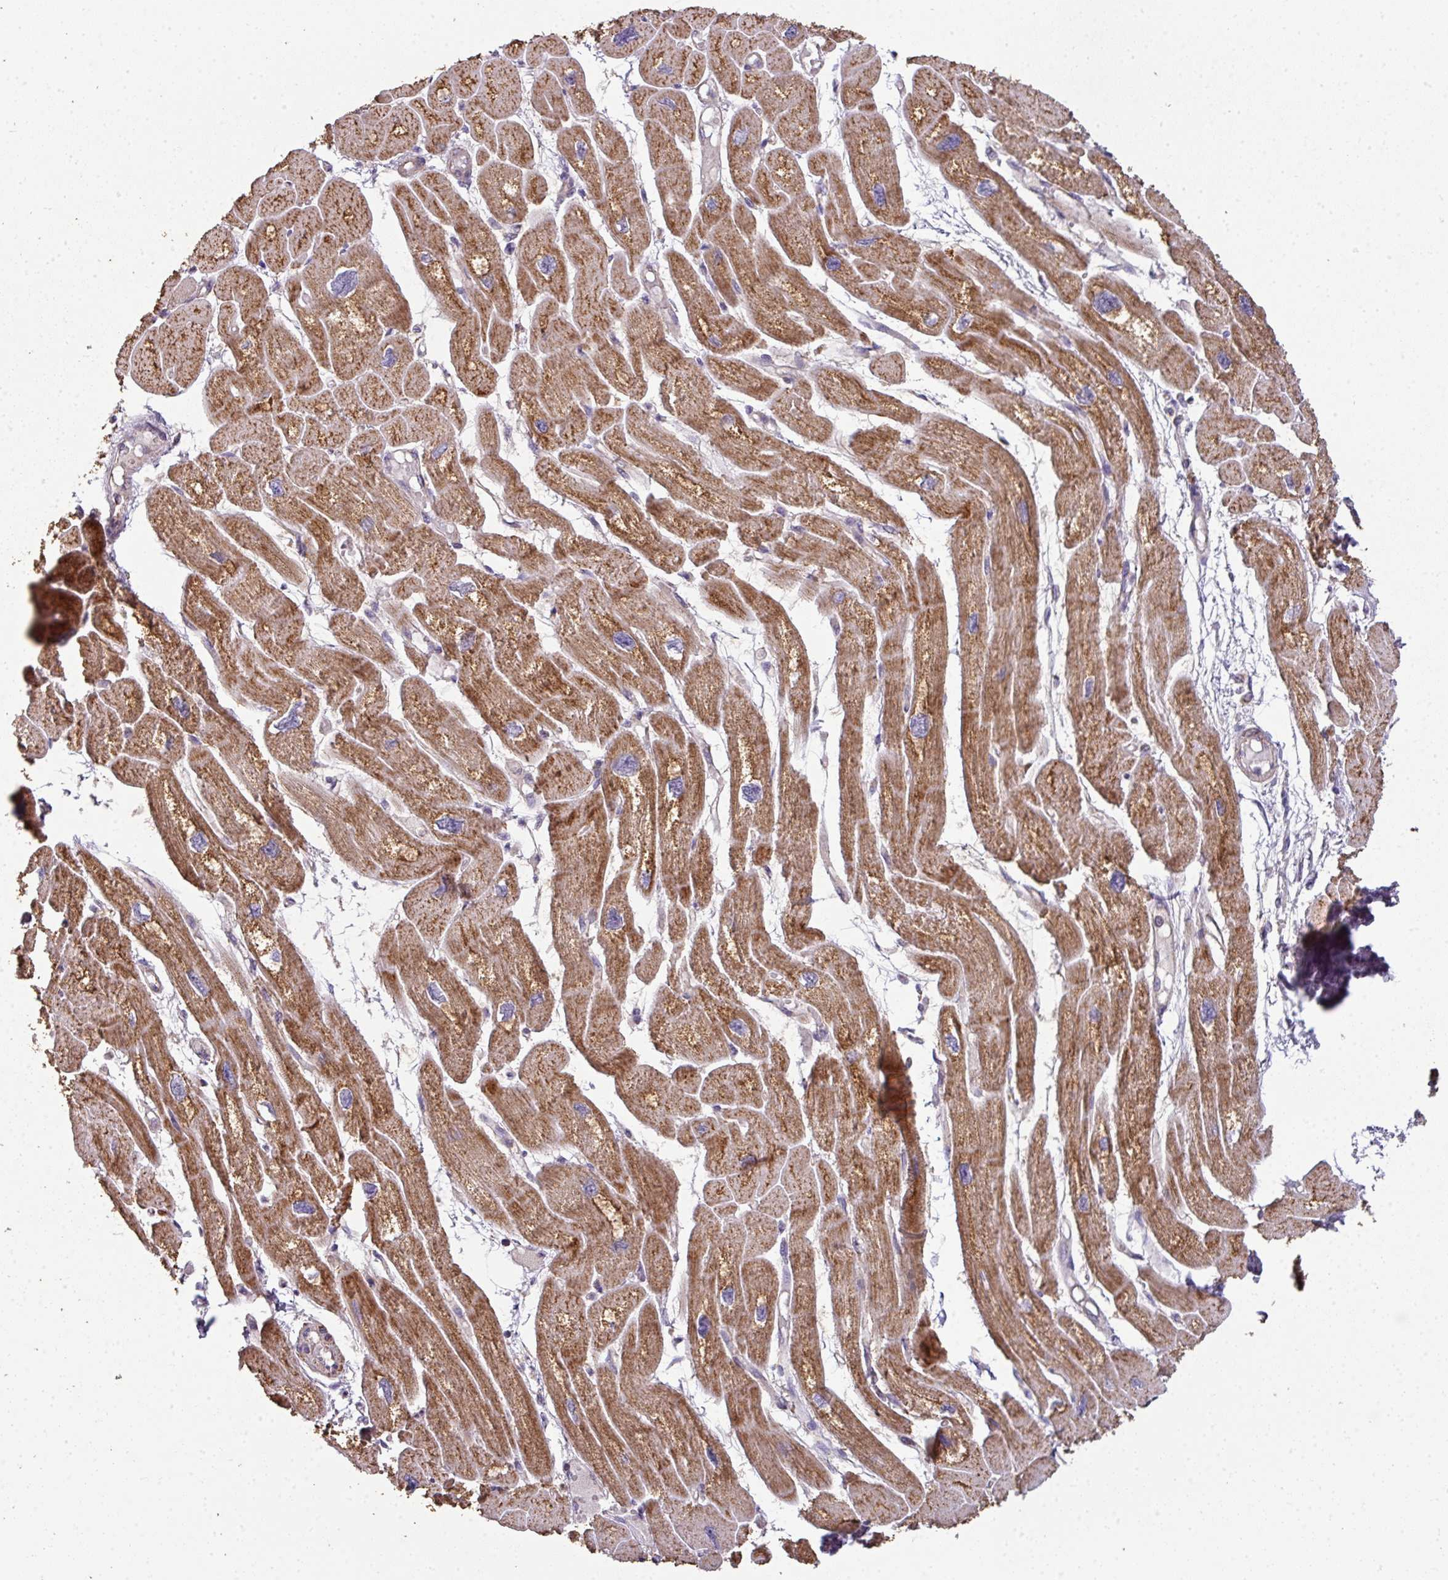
{"staining": {"intensity": "strong", "quantity": ">75%", "location": "cytoplasmic/membranous"}, "tissue": "heart muscle", "cell_type": "Cardiomyocytes", "image_type": "normal", "snomed": [{"axis": "morphology", "description": "Normal tissue, NOS"}, {"axis": "topography", "description": "Heart"}], "caption": "Heart muscle stained with a brown dye displays strong cytoplasmic/membranous positive expression in approximately >75% of cardiomyocytes.", "gene": "PALS2", "patient": {"sex": "male", "age": 42}}